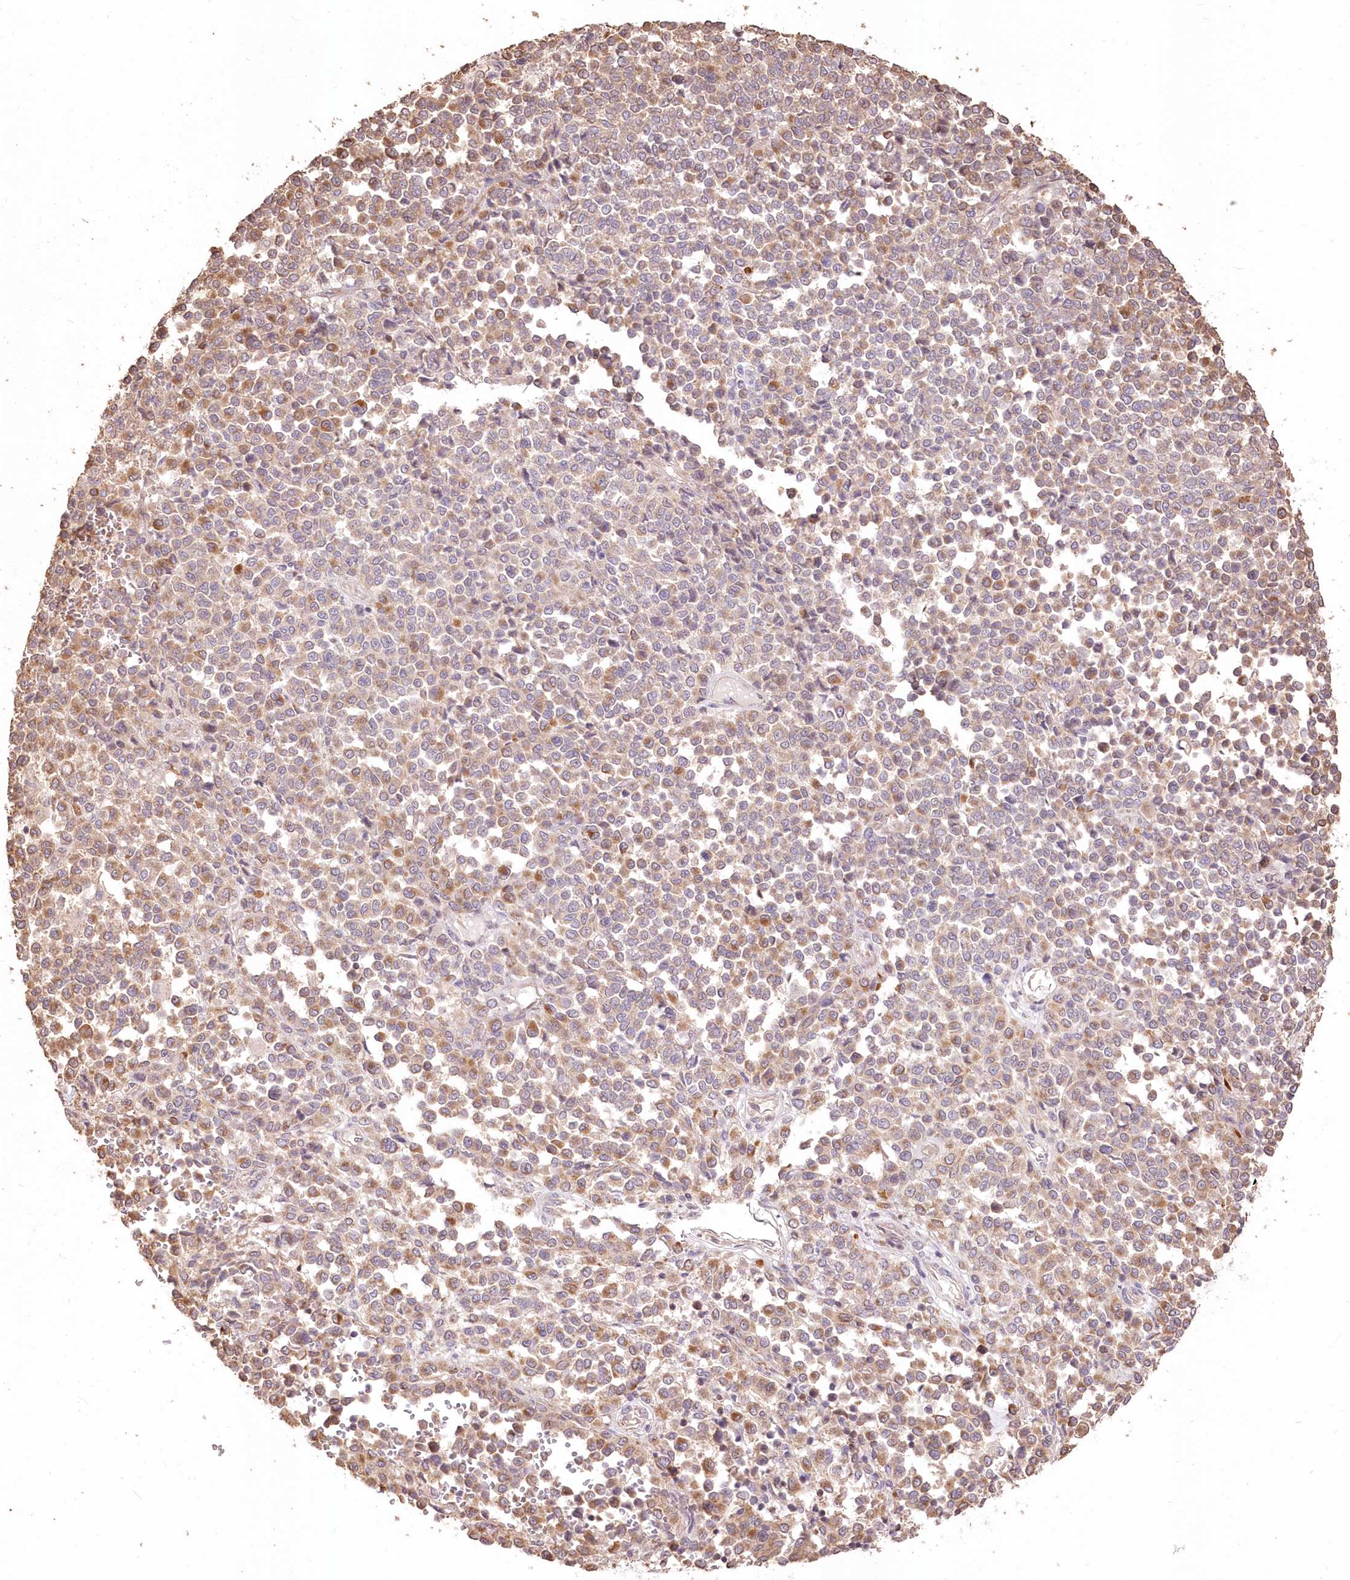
{"staining": {"intensity": "moderate", "quantity": ">75%", "location": "cytoplasmic/membranous"}, "tissue": "melanoma", "cell_type": "Tumor cells", "image_type": "cancer", "snomed": [{"axis": "morphology", "description": "Malignant melanoma, Metastatic site"}, {"axis": "topography", "description": "Pancreas"}], "caption": "IHC staining of malignant melanoma (metastatic site), which displays medium levels of moderate cytoplasmic/membranous staining in about >75% of tumor cells indicating moderate cytoplasmic/membranous protein positivity. The staining was performed using DAB (3,3'-diaminobenzidine) (brown) for protein detection and nuclei were counterstained in hematoxylin (blue).", "gene": "STK17B", "patient": {"sex": "female", "age": 30}}